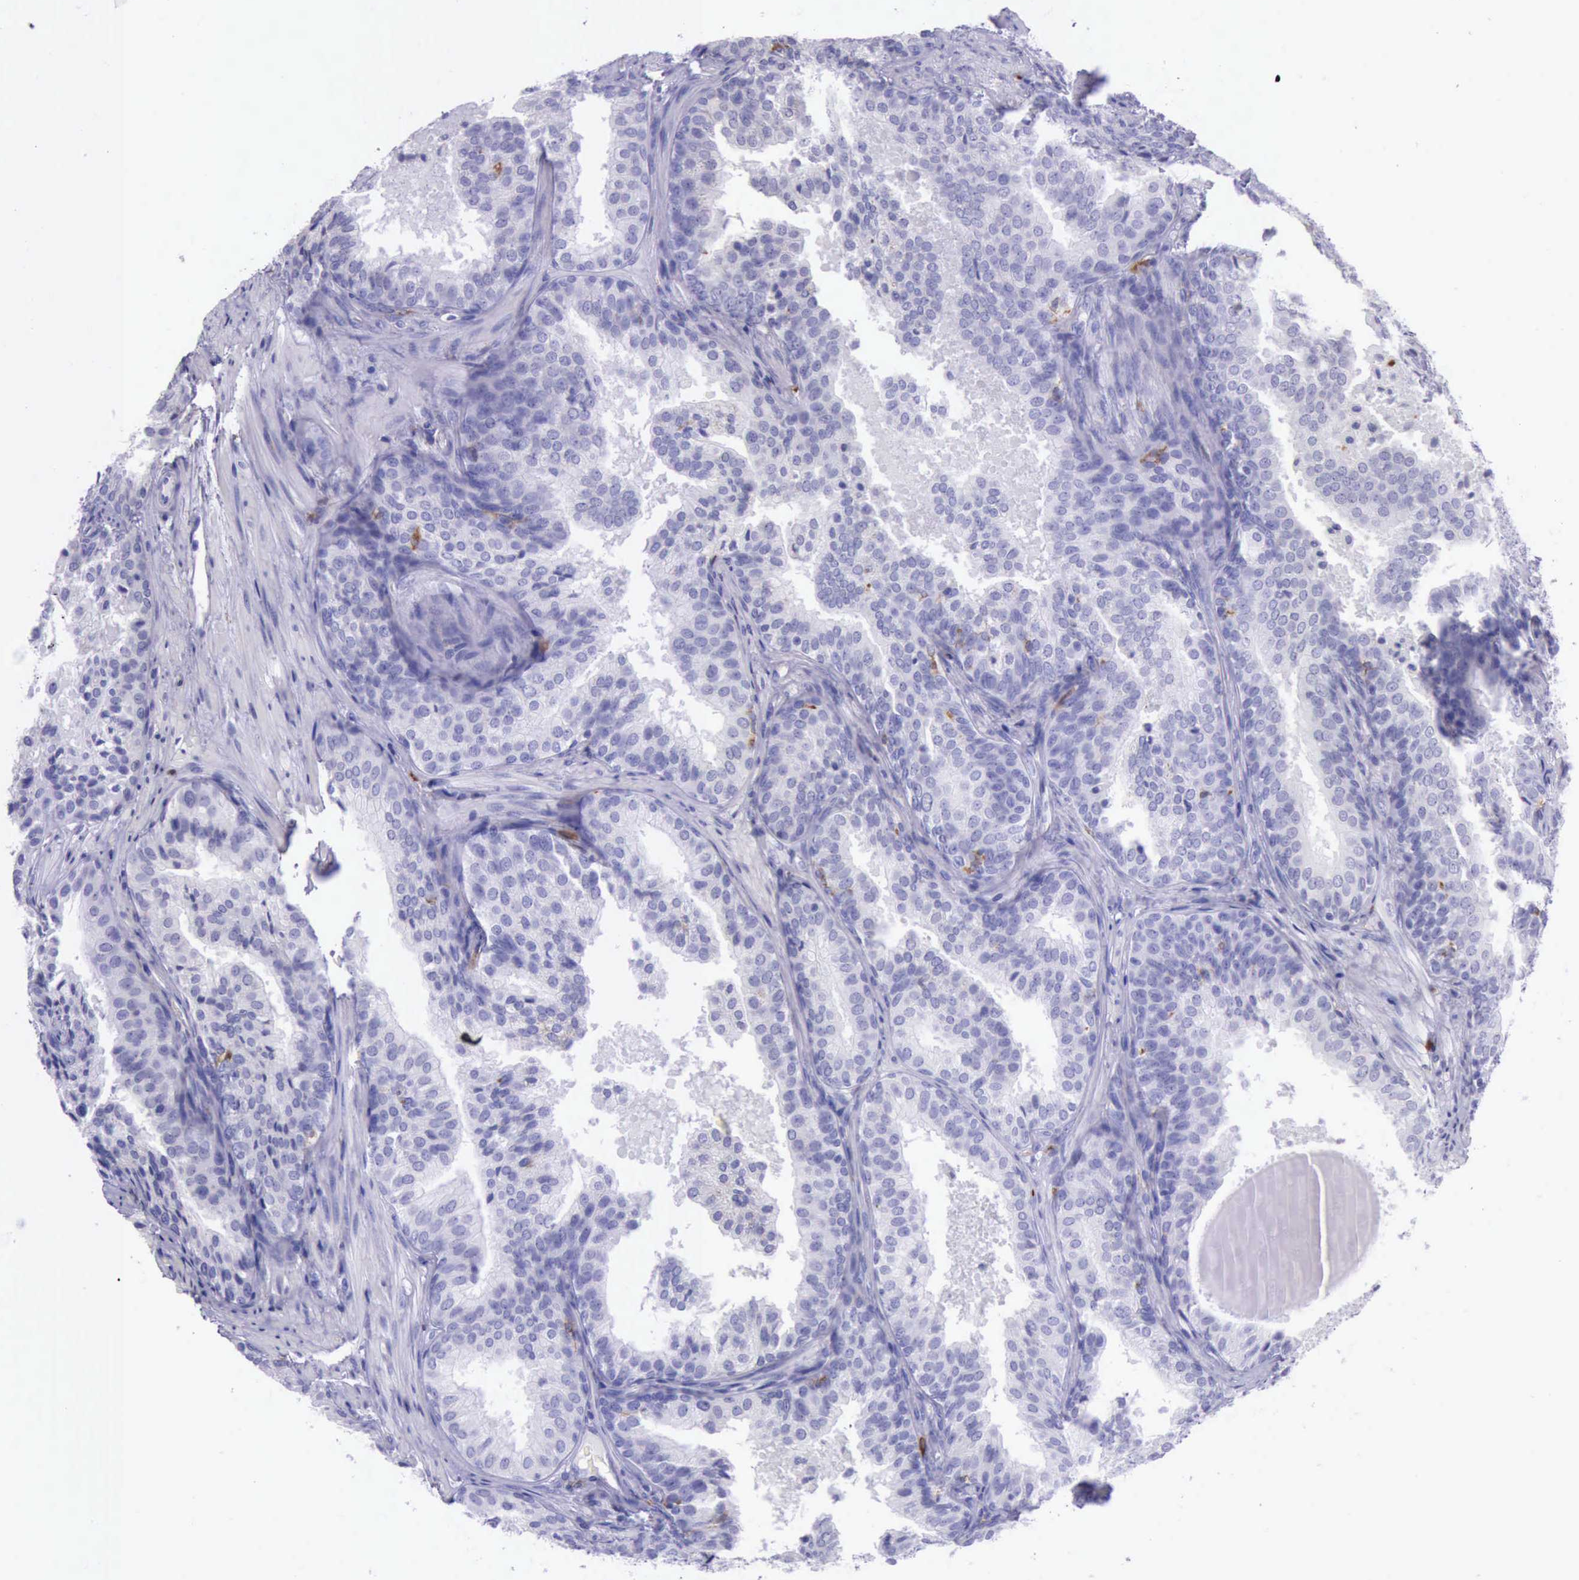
{"staining": {"intensity": "negative", "quantity": "none", "location": "none"}, "tissue": "prostate cancer", "cell_type": "Tumor cells", "image_type": "cancer", "snomed": [{"axis": "morphology", "description": "Adenocarcinoma, Low grade"}, {"axis": "topography", "description": "Prostate"}], "caption": "Prostate cancer (adenocarcinoma (low-grade)) stained for a protein using immunohistochemistry exhibits no expression tumor cells.", "gene": "BTK", "patient": {"sex": "male", "age": 69}}